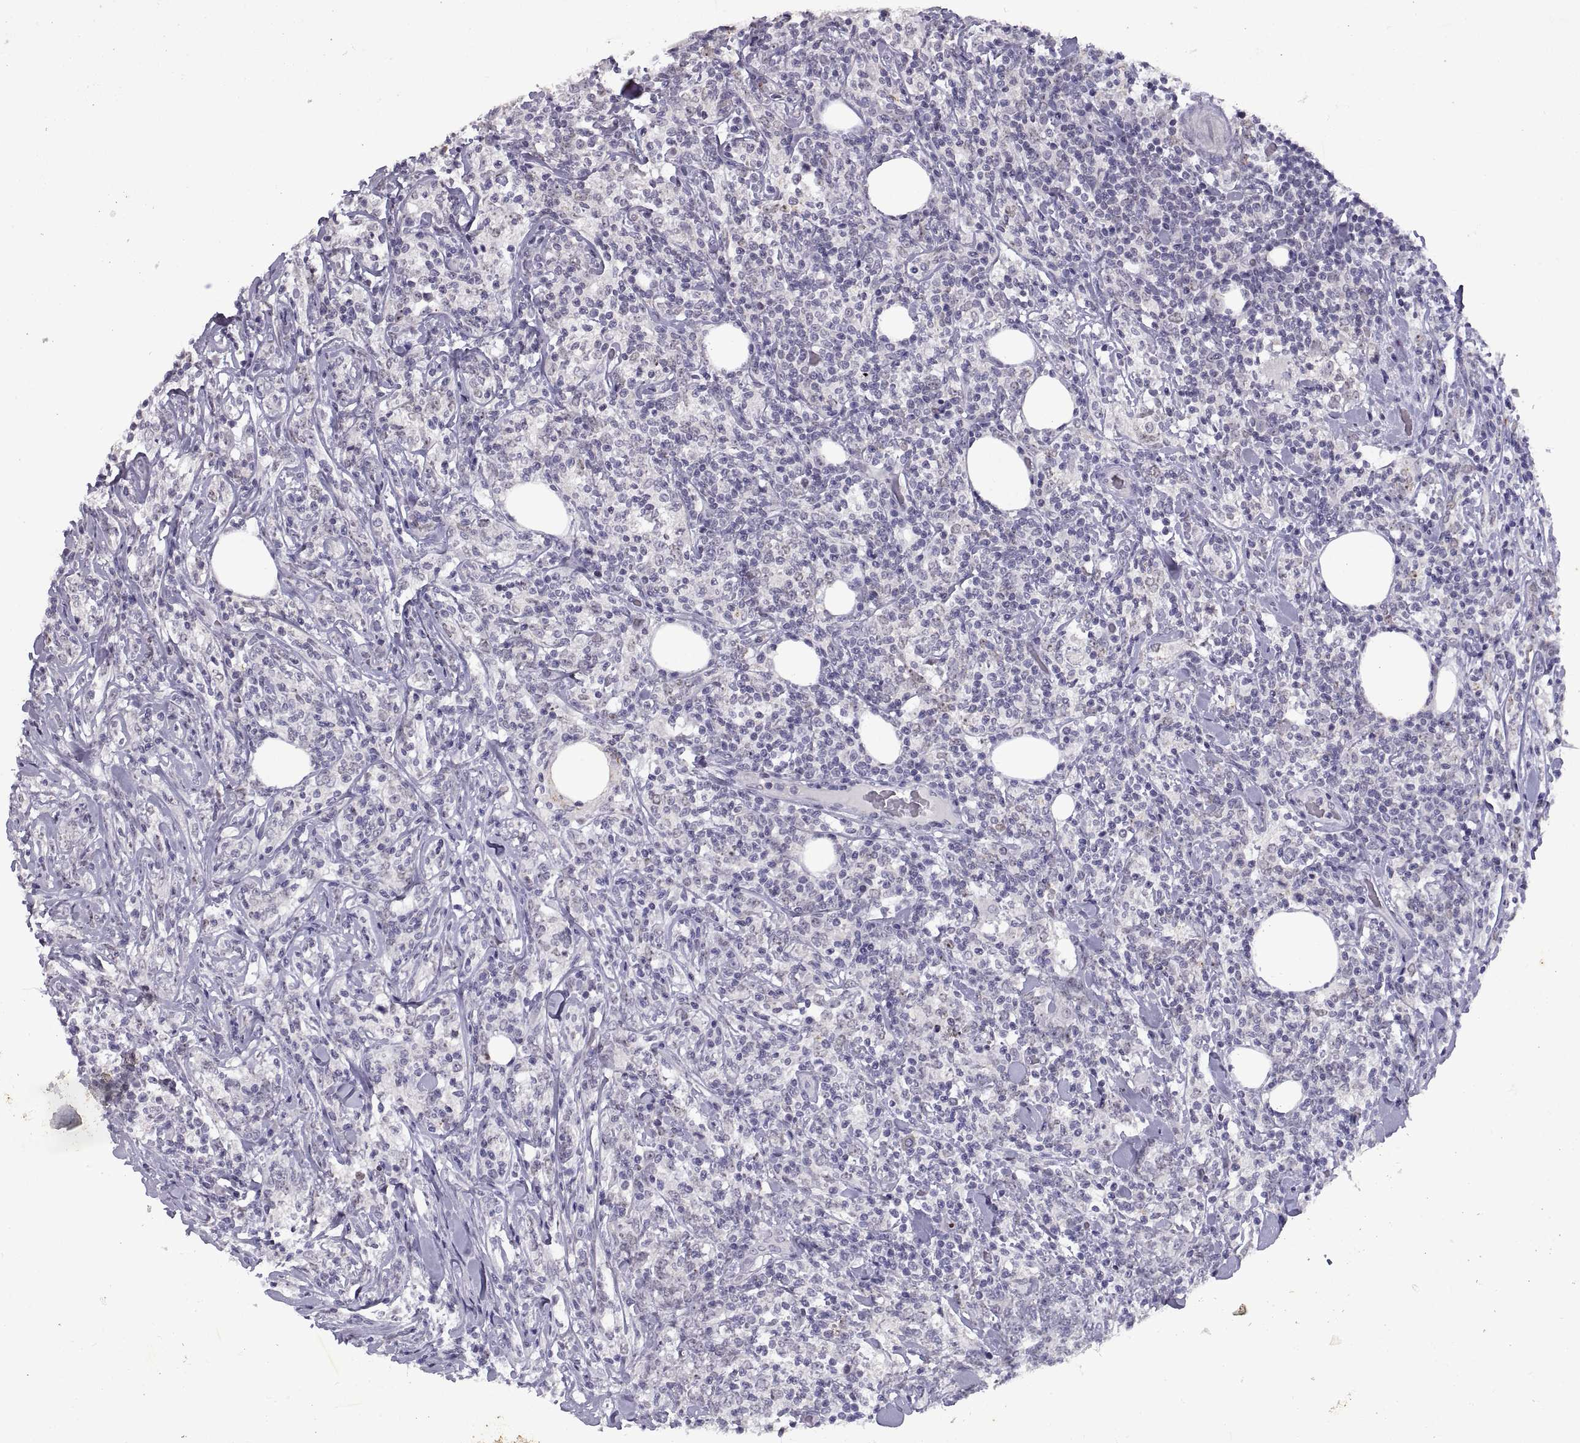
{"staining": {"intensity": "negative", "quantity": "none", "location": "none"}, "tissue": "lymphoma", "cell_type": "Tumor cells", "image_type": "cancer", "snomed": [{"axis": "morphology", "description": "Malignant lymphoma, non-Hodgkin's type, High grade"}, {"axis": "topography", "description": "Lymph node"}], "caption": "IHC image of high-grade malignant lymphoma, non-Hodgkin's type stained for a protein (brown), which reveals no positivity in tumor cells.", "gene": "SINHCAF", "patient": {"sex": "female", "age": 84}}